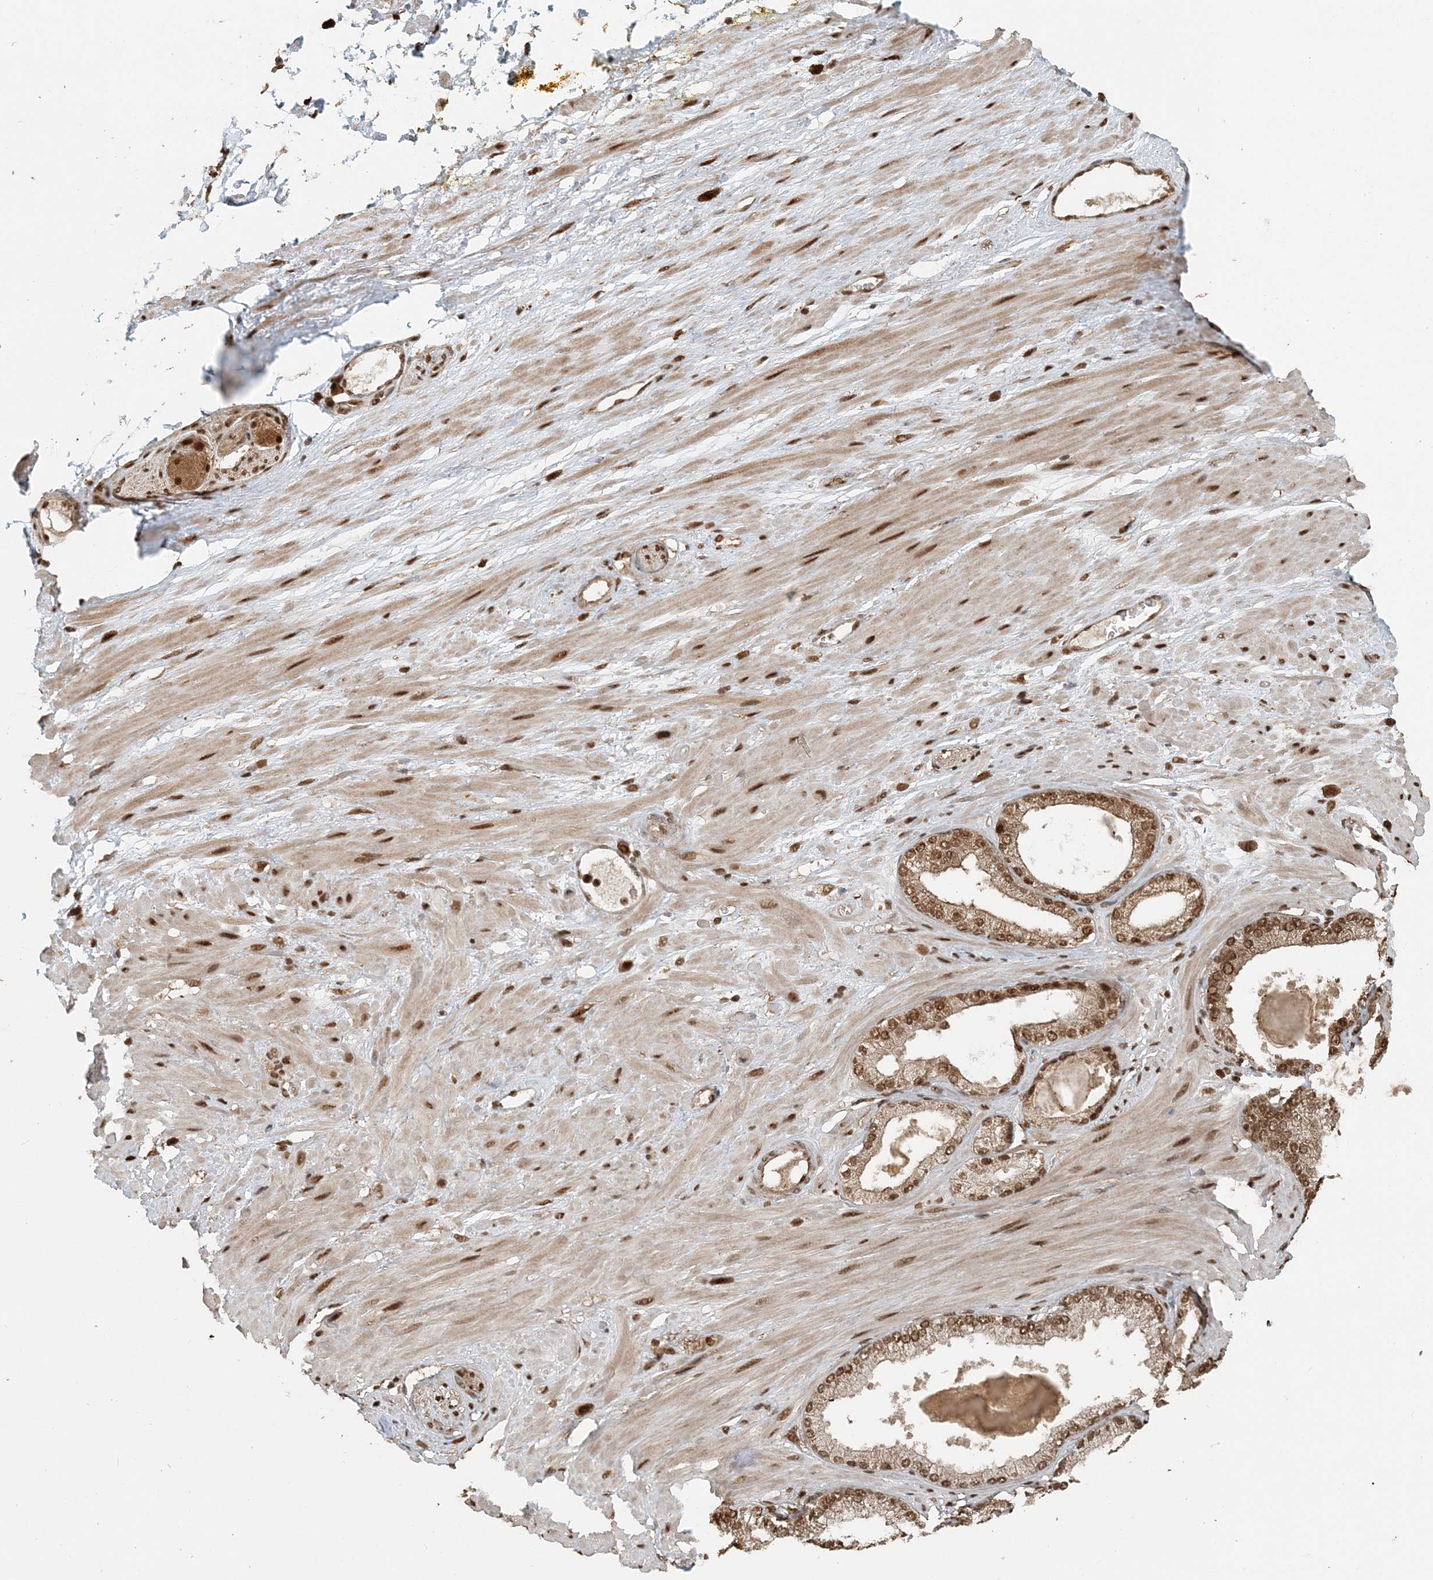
{"staining": {"intensity": "strong", "quantity": ">75%", "location": "nuclear"}, "tissue": "adipose tissue", "cell_type": "Adipocytes", "image_type": "normal", "snomed": [{"axis": "morphology", "description": "Normal tissue, NOS"}, {"axis": "morphology", "description": "Adenocarcinoma, Low grade"}, {"axis": "topography", "description": "Prostate"}, {"axis": "topography", "description": "Peripheral nerve tissue"}], "caption": "The immunohistochemical stain shows strong nuclear staining in adipocytes of unremarkable adipose tissue.", "gene": "ARHGAP35", "patient": {"sex": "male", "age": 63}}